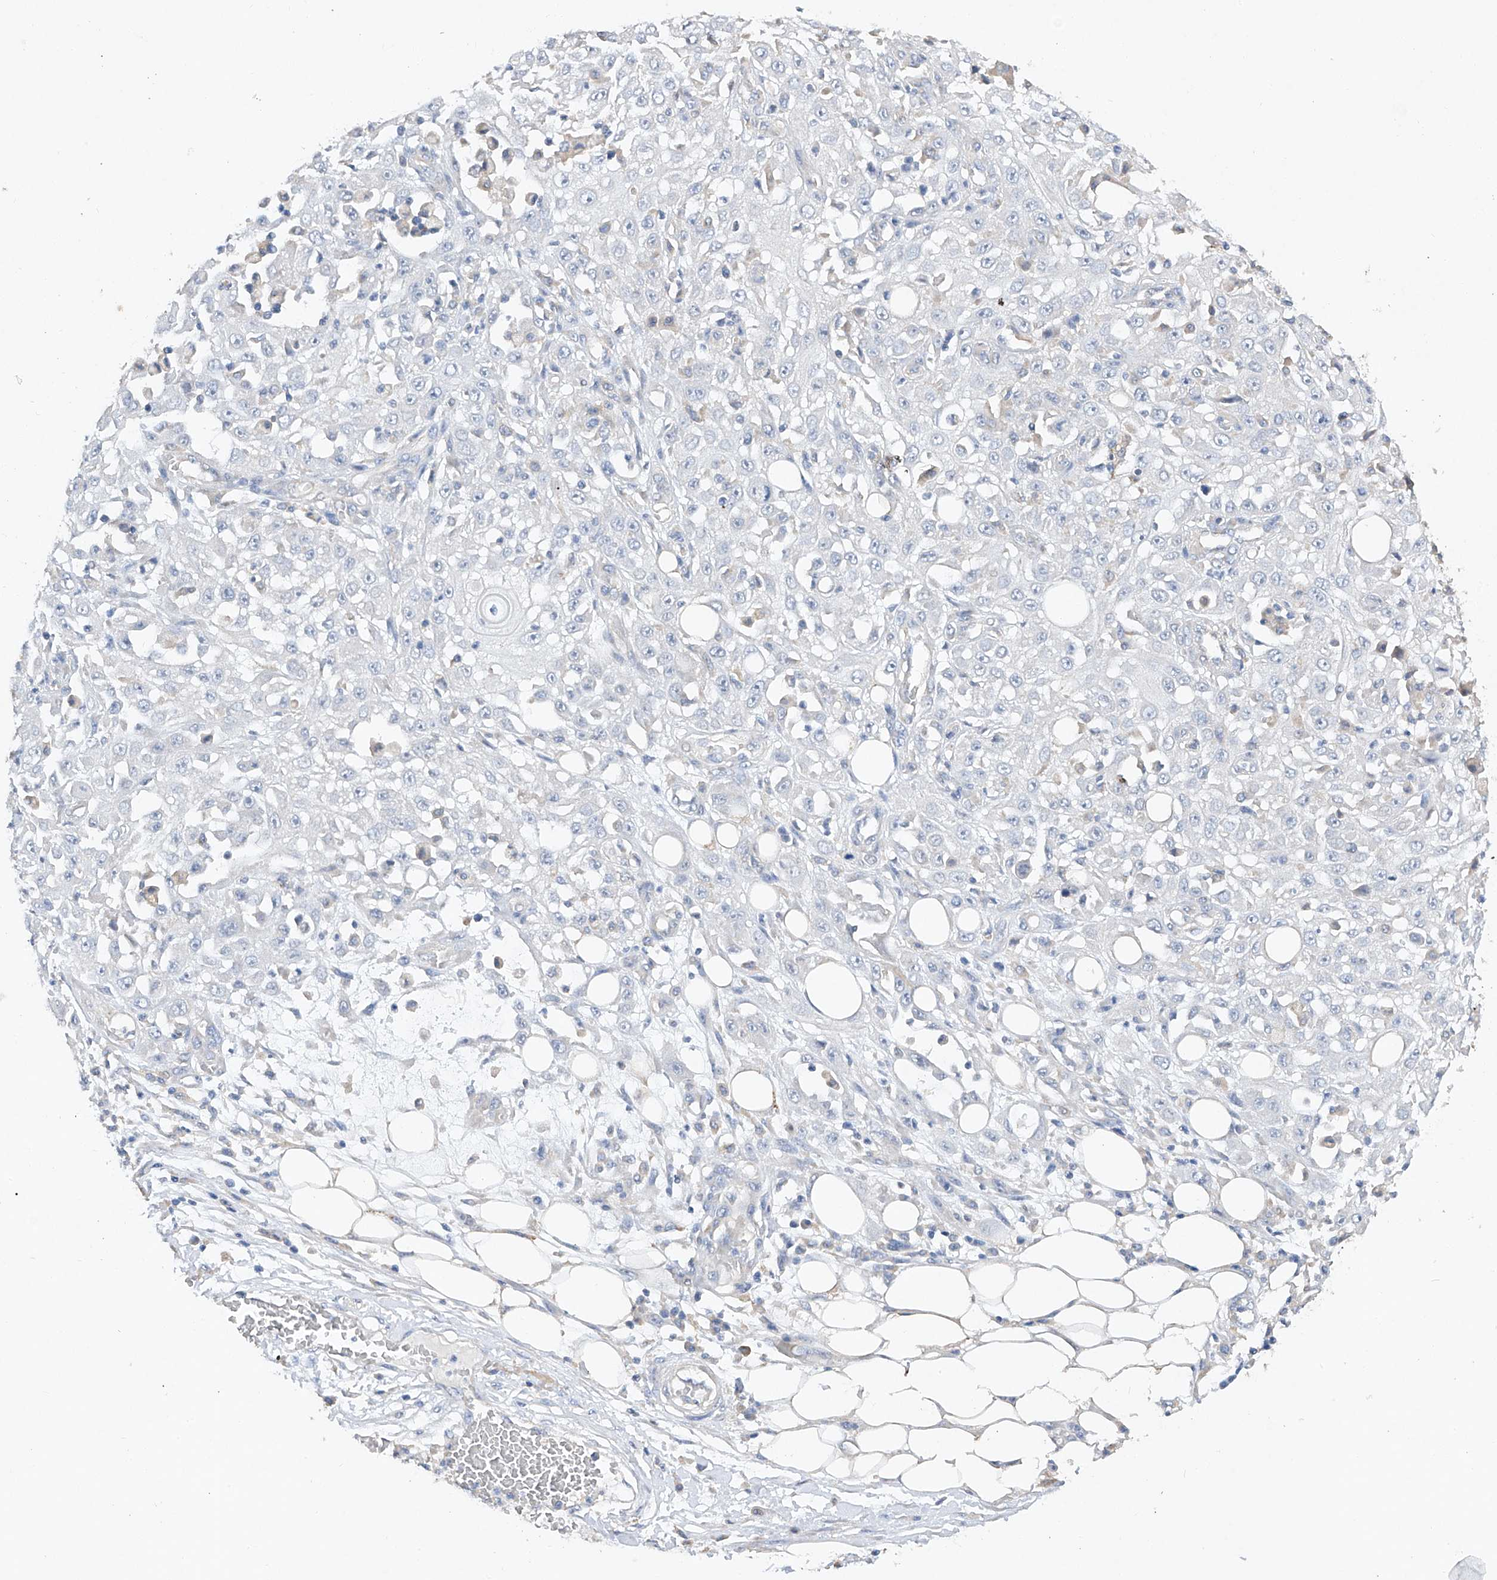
{"staining": {"intensity": "negative", "quantity": "none", "location": "none"}, "tissue": "skin cancer", "cell_type": "Tumor cells", "image_type": "cancer", "snomed": [{"axis": "morphology", "description": "Squamous cell carcinoma, NOS"}, {"axis": "morphology", "description": "Squamous cell carcinoma, metastatic, NOS"}, {"axis": "topography", "description": "Skin"}, {"axis": "topography", "description": "Lymph node"}], "caption": "DAB (3,3'-diaminobenzidine) immunohistochemical staining of human skin metastatic squamous cell carcinoma exhibits no significant expression in tumor cells.", "gene": "AMD1", "patient": {"sex": "male", "age": 75}}